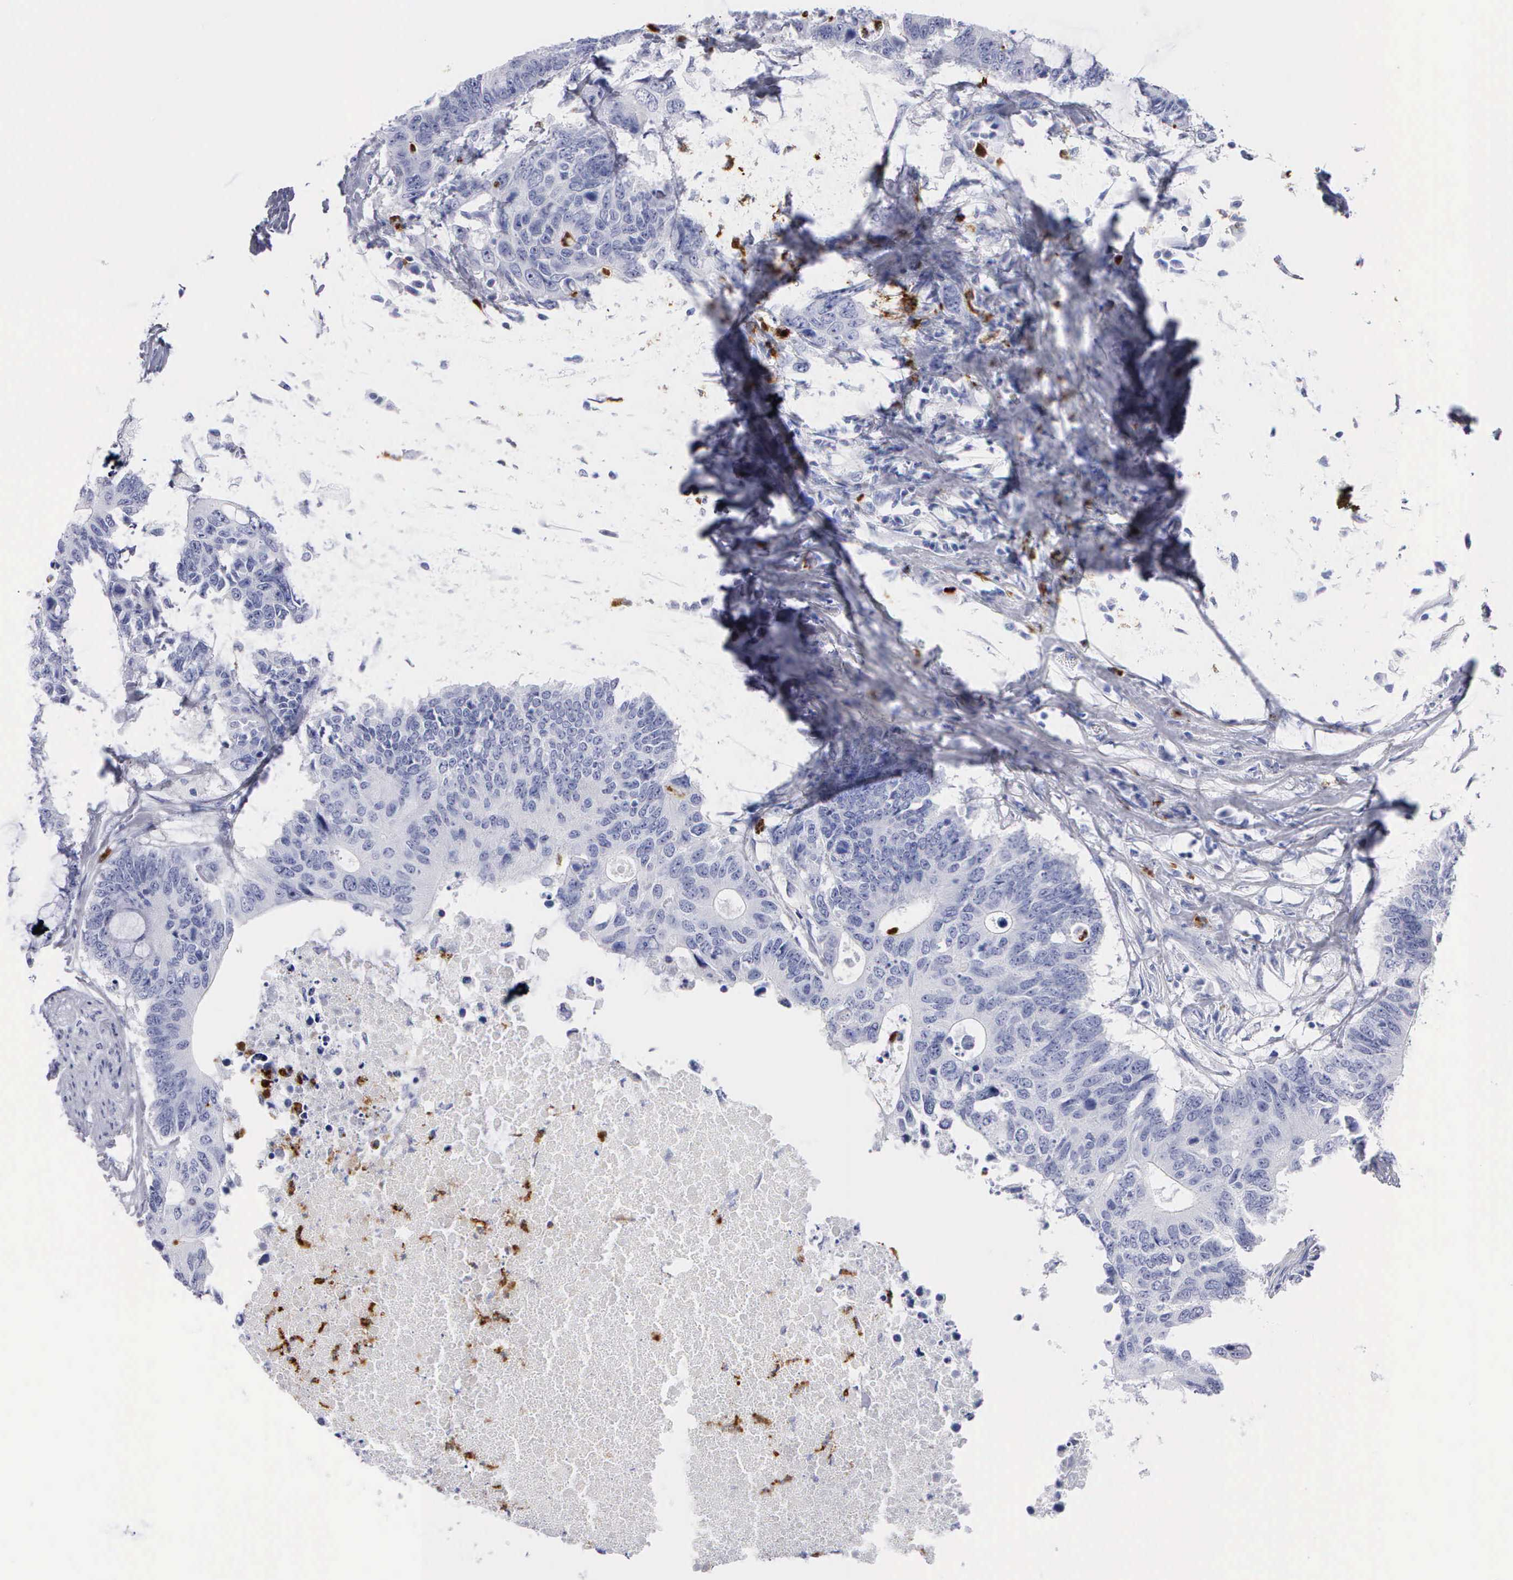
{"staining": {"intensity": "negative", "quantity": "none", "location": "none"}, "tissue": "colorectal cancer", "cell_type": "Tumor cells", "image_type": "cancer", "snomed": [{"axis": "morphology", "description": "Adenocarcinoma, NOS"}, {"axis": "topography", "description": "Colon"}], "caption": "Tumor cells are negative for protein expression in human colorectal cancer.", "gene": "CTSG", "patient": {"sex": "male", "age": 71}}